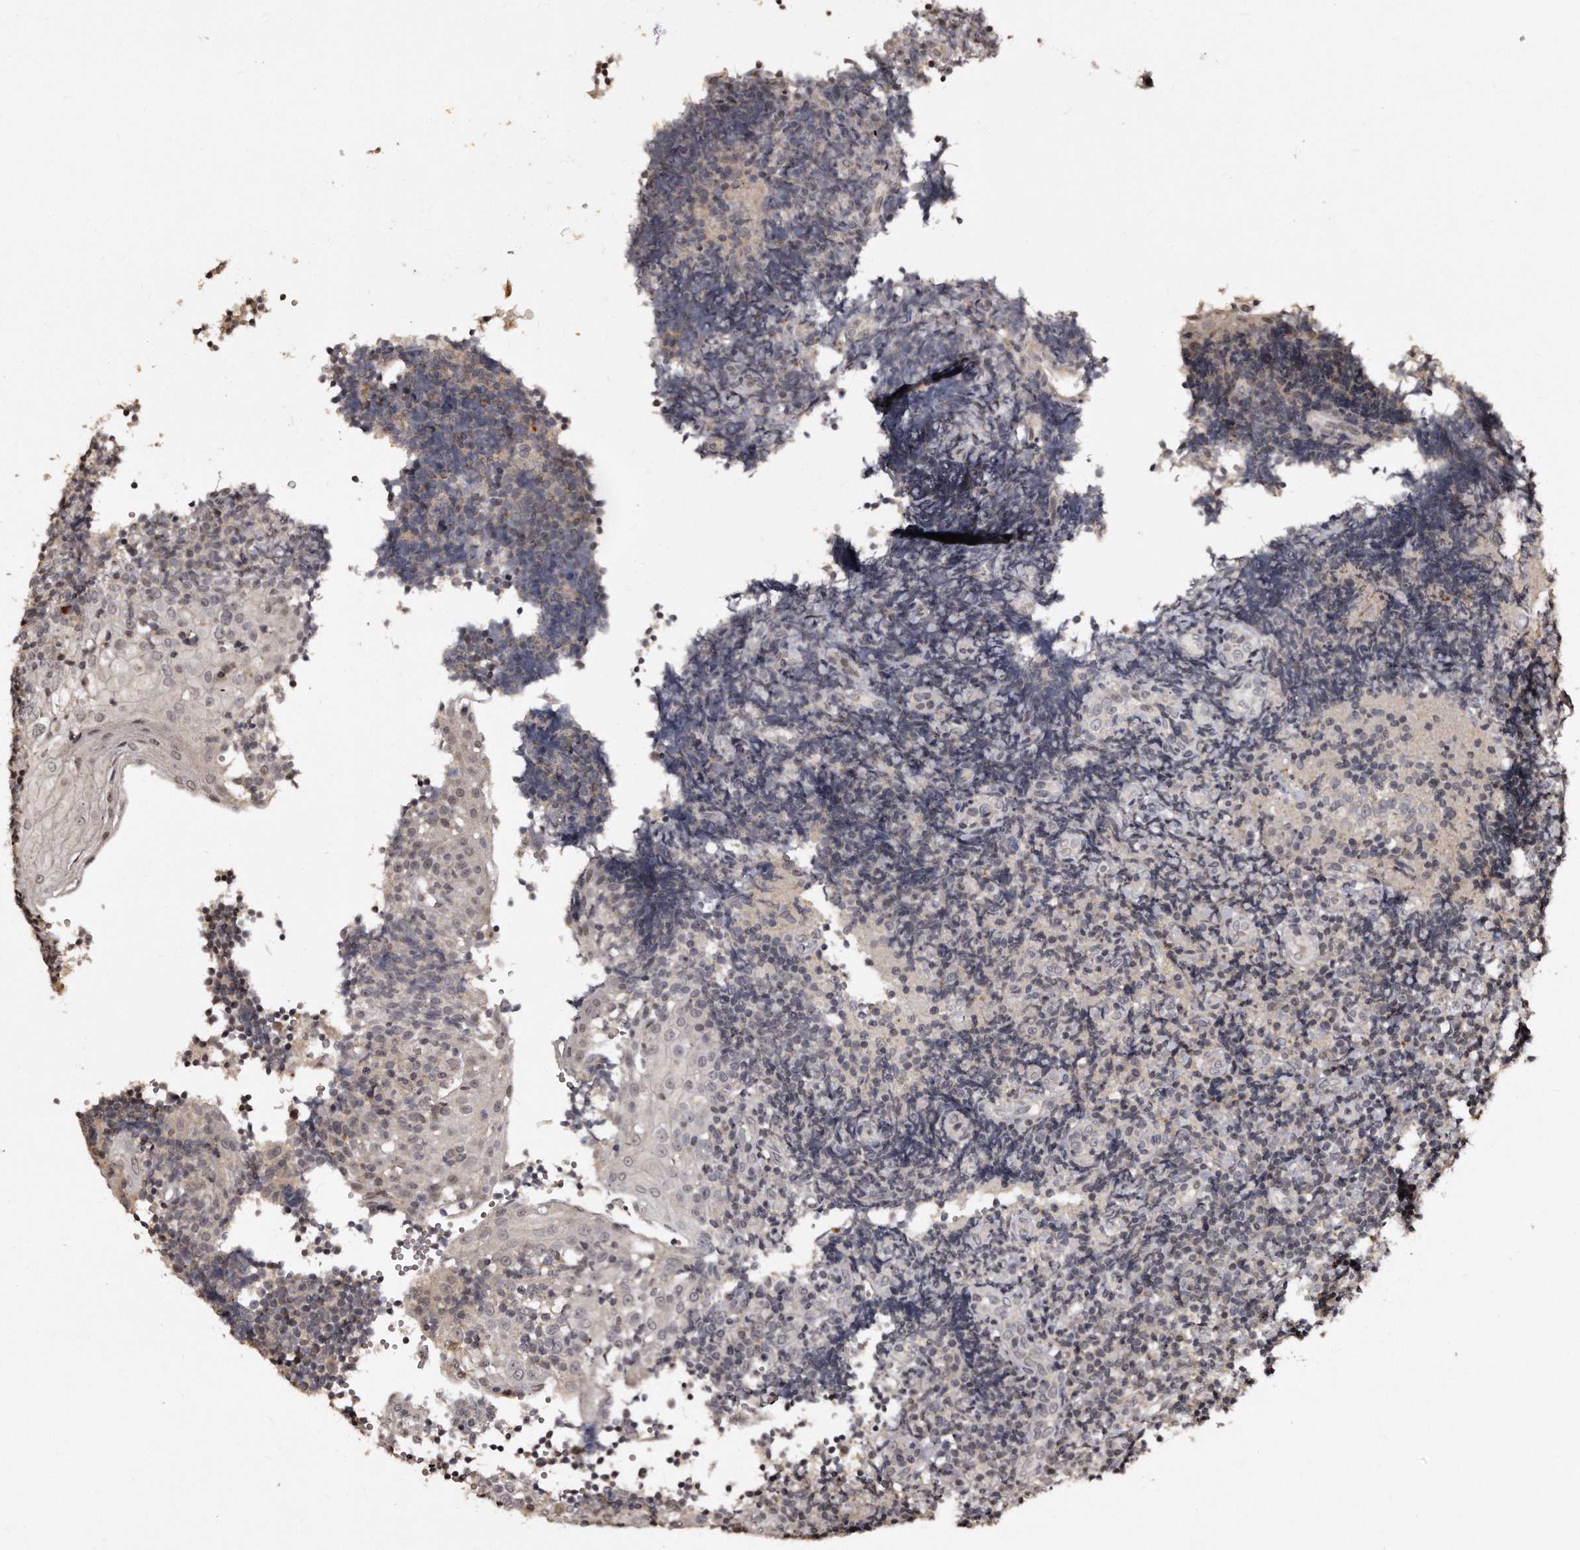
{"staining": {"intensity": "weak", "quantity": "<25%", "location": "nuclear"}, "tissue": "tonsil", "cell_type": "Germinal center cells", "image_type": "normal", "snomed": [{"axis": "morphology", "description": "Normal tissue, NOS"}, {"axis": "topography", "description": "Tonsil"}], "caption": "Germinal center cells show no significant expression in unremarkable tonsil. (Brightfield microscopy of DAB (3,3'-diaminobenzidine) immunohistochemistry (IHC) at high magnification).", "gene": "TSHR", "patient": {"sex": "female", "age": 40}}